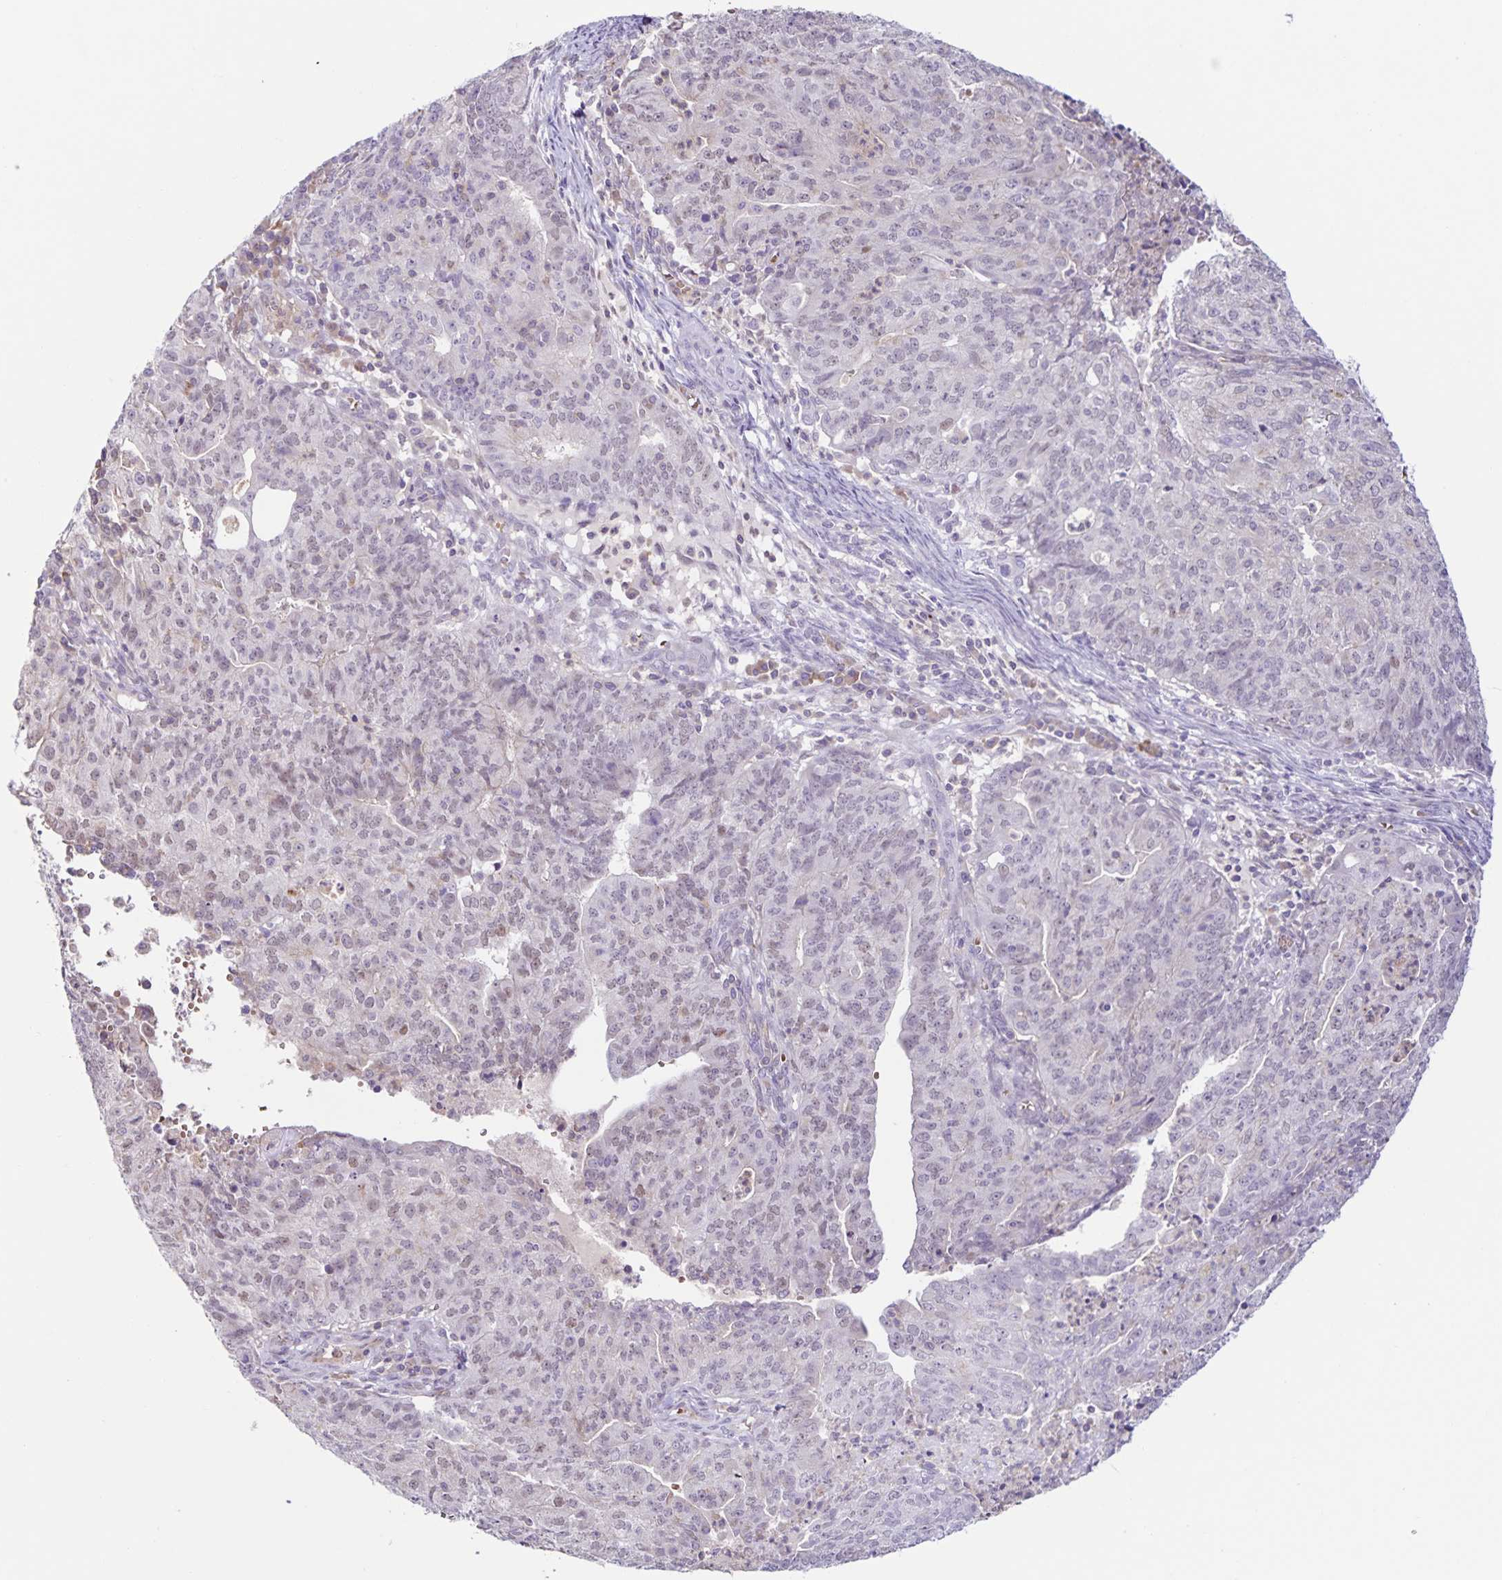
{"staining": {"intensity": "negative", "quantity": "none", "location": "none"}, "tissue": "endometrial cancer", "cell_type": "Tumor cells", "image_type": "cancer", "snomed": [{"axis": "morphology", "description": "Adenocarcinoma, NOS"}, {"axis": "topography", "description": "Endometrium"}], "caption": "High magnification brightfield microscopy of endometrial adenocarcinoma stained with DAB (brown) and counterstained with hematoxylin (blue): tumor cells show no significant staining.", "gene": "STPG4", "patient": {"sex": "female", "age": 82}}